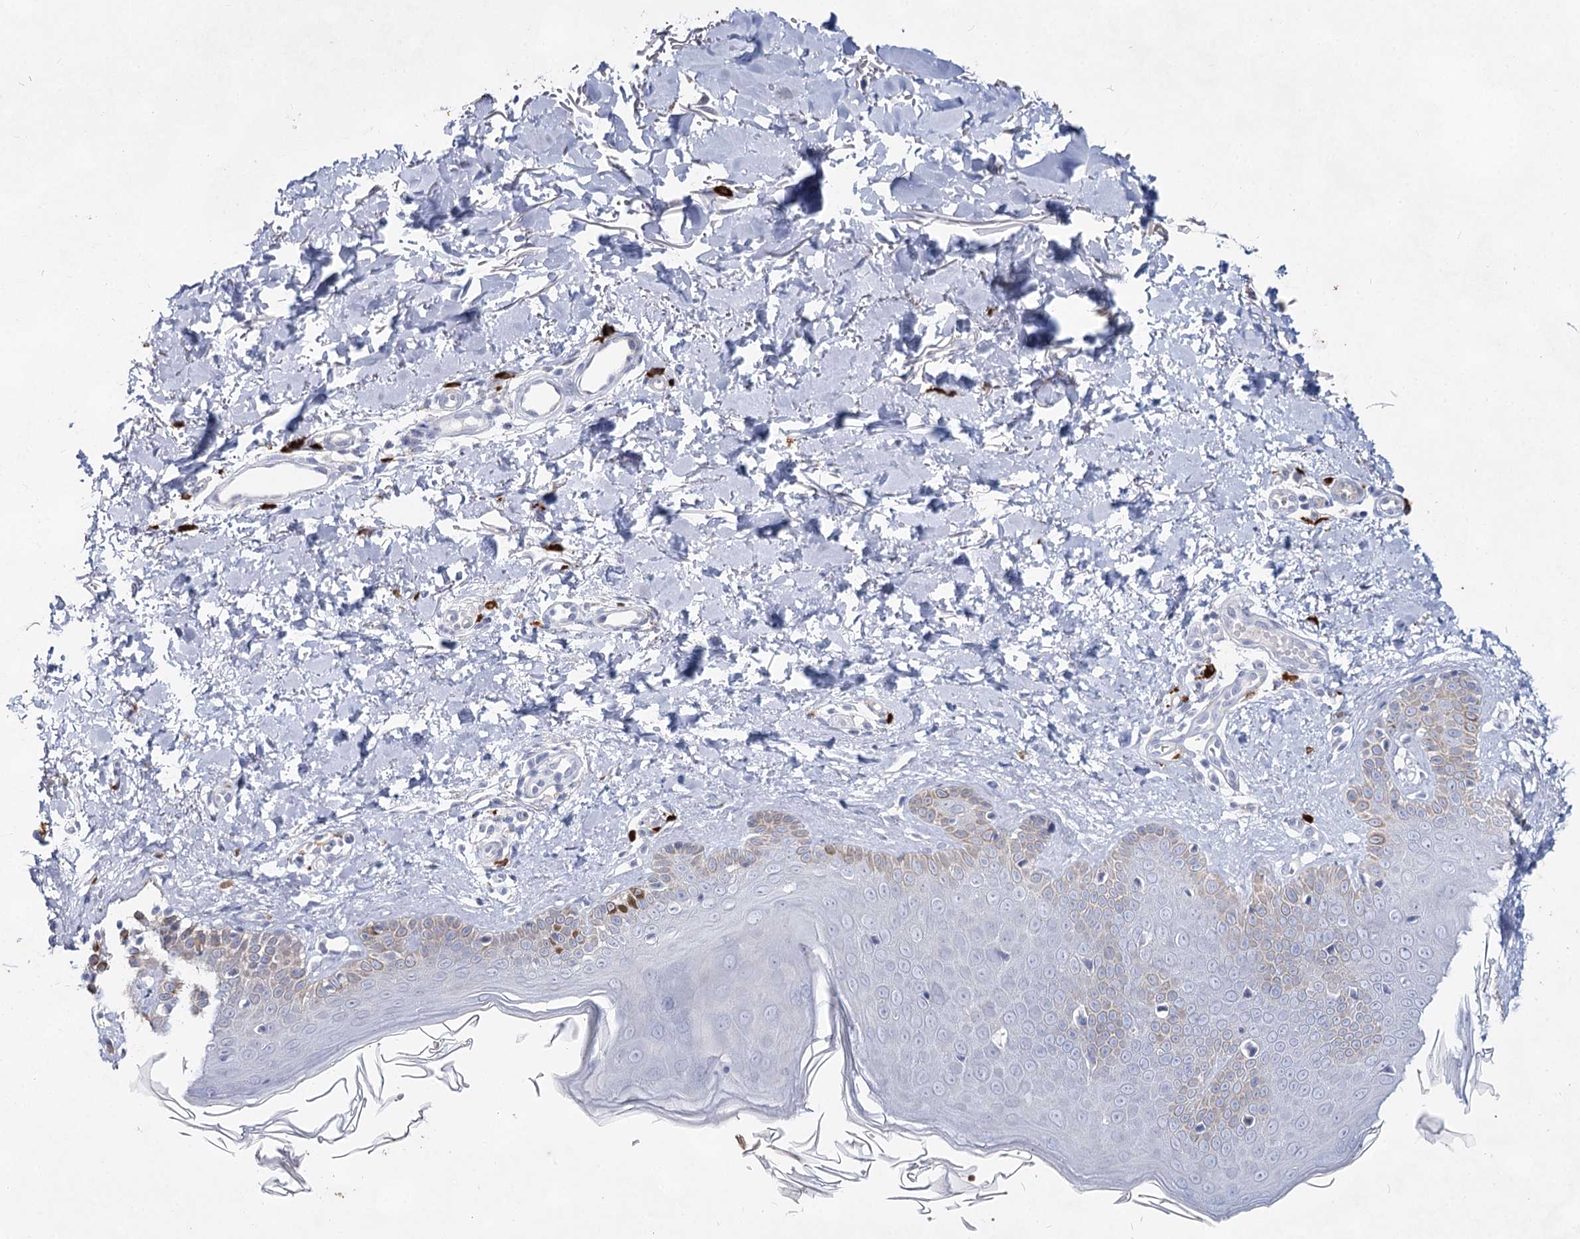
{"staining": {"intensity": "negative", "quantity": "none", "location": "none"}, "tissue": "skin", "cell_type": "Fibroblasts", "image_type": "normal", "snomed": [{"axis": "morphology", "description": "Normal tissue, NOS"}, {"axis": "topography", "description": "Skin"}], "caption": "Fibroblasts show no significant expression in unremarkable skin. (DAB immunohistochemistry (IHC) with hematoxylin counter stain).", "gene": "CCDC73", "patient": {"sex": "male", "age": 52}}